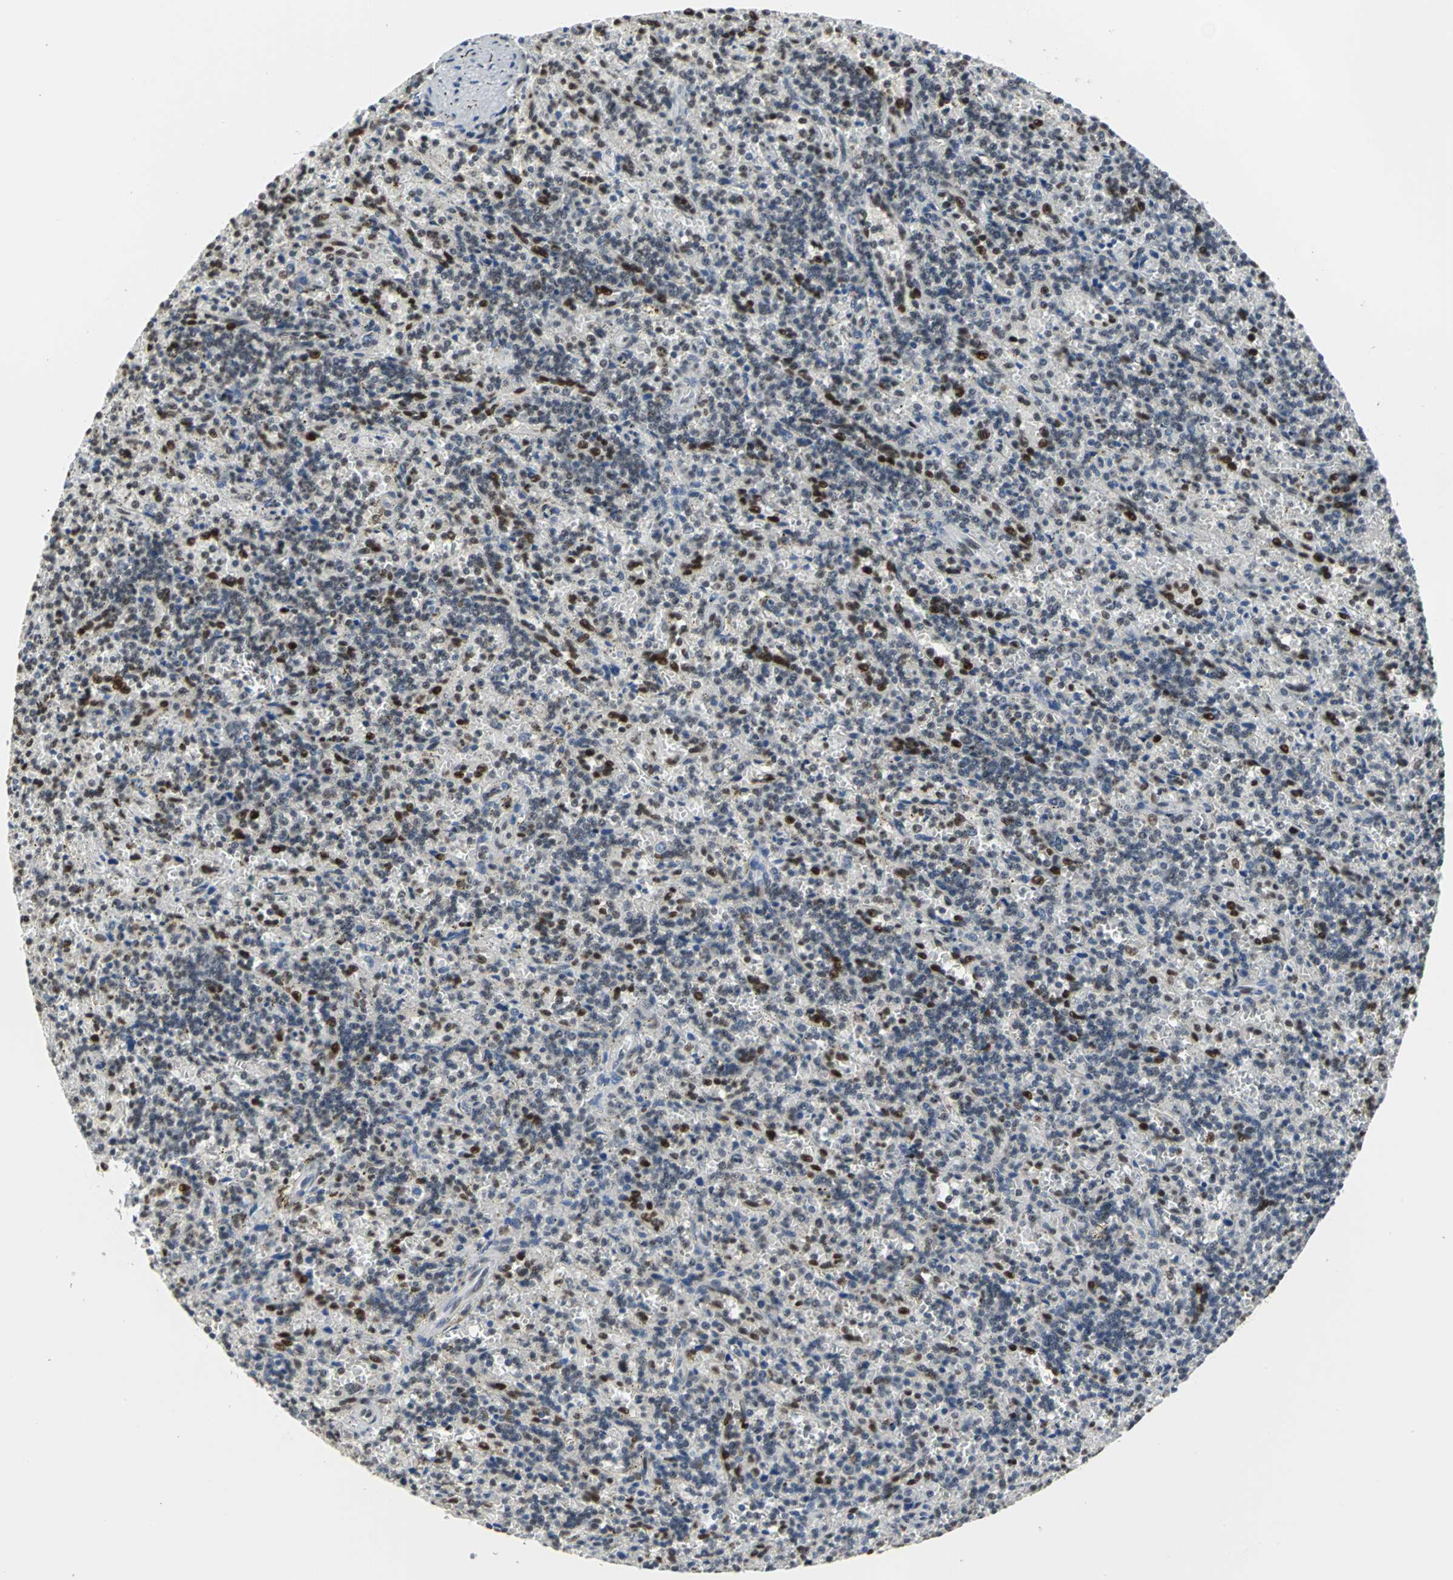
{"staining": {"intensity": "strong", "quantity": "25%-75%", "location": "nuclear"}, "tissue": "lymphoma", "cell_type": "Tumor cells", "image_type": "cancer", "snomed": [{"axis": "morphology", "description": "Malignant lymphoma, non-Hodgkin's type, Low grade"}, {"axis": "topography", "description": "Spleen"}], "caption": "A histopathology image of human malignant lymphoma, non-Hodgkin's type (low-grade) stained for a protein reveals strong nuclear brown staining in tumor cells. (DAB = brown stain, brightfield microscopy at high magnification).", "gene": "CCDC88C", "patient": {"sex": "male", "age": 73}}